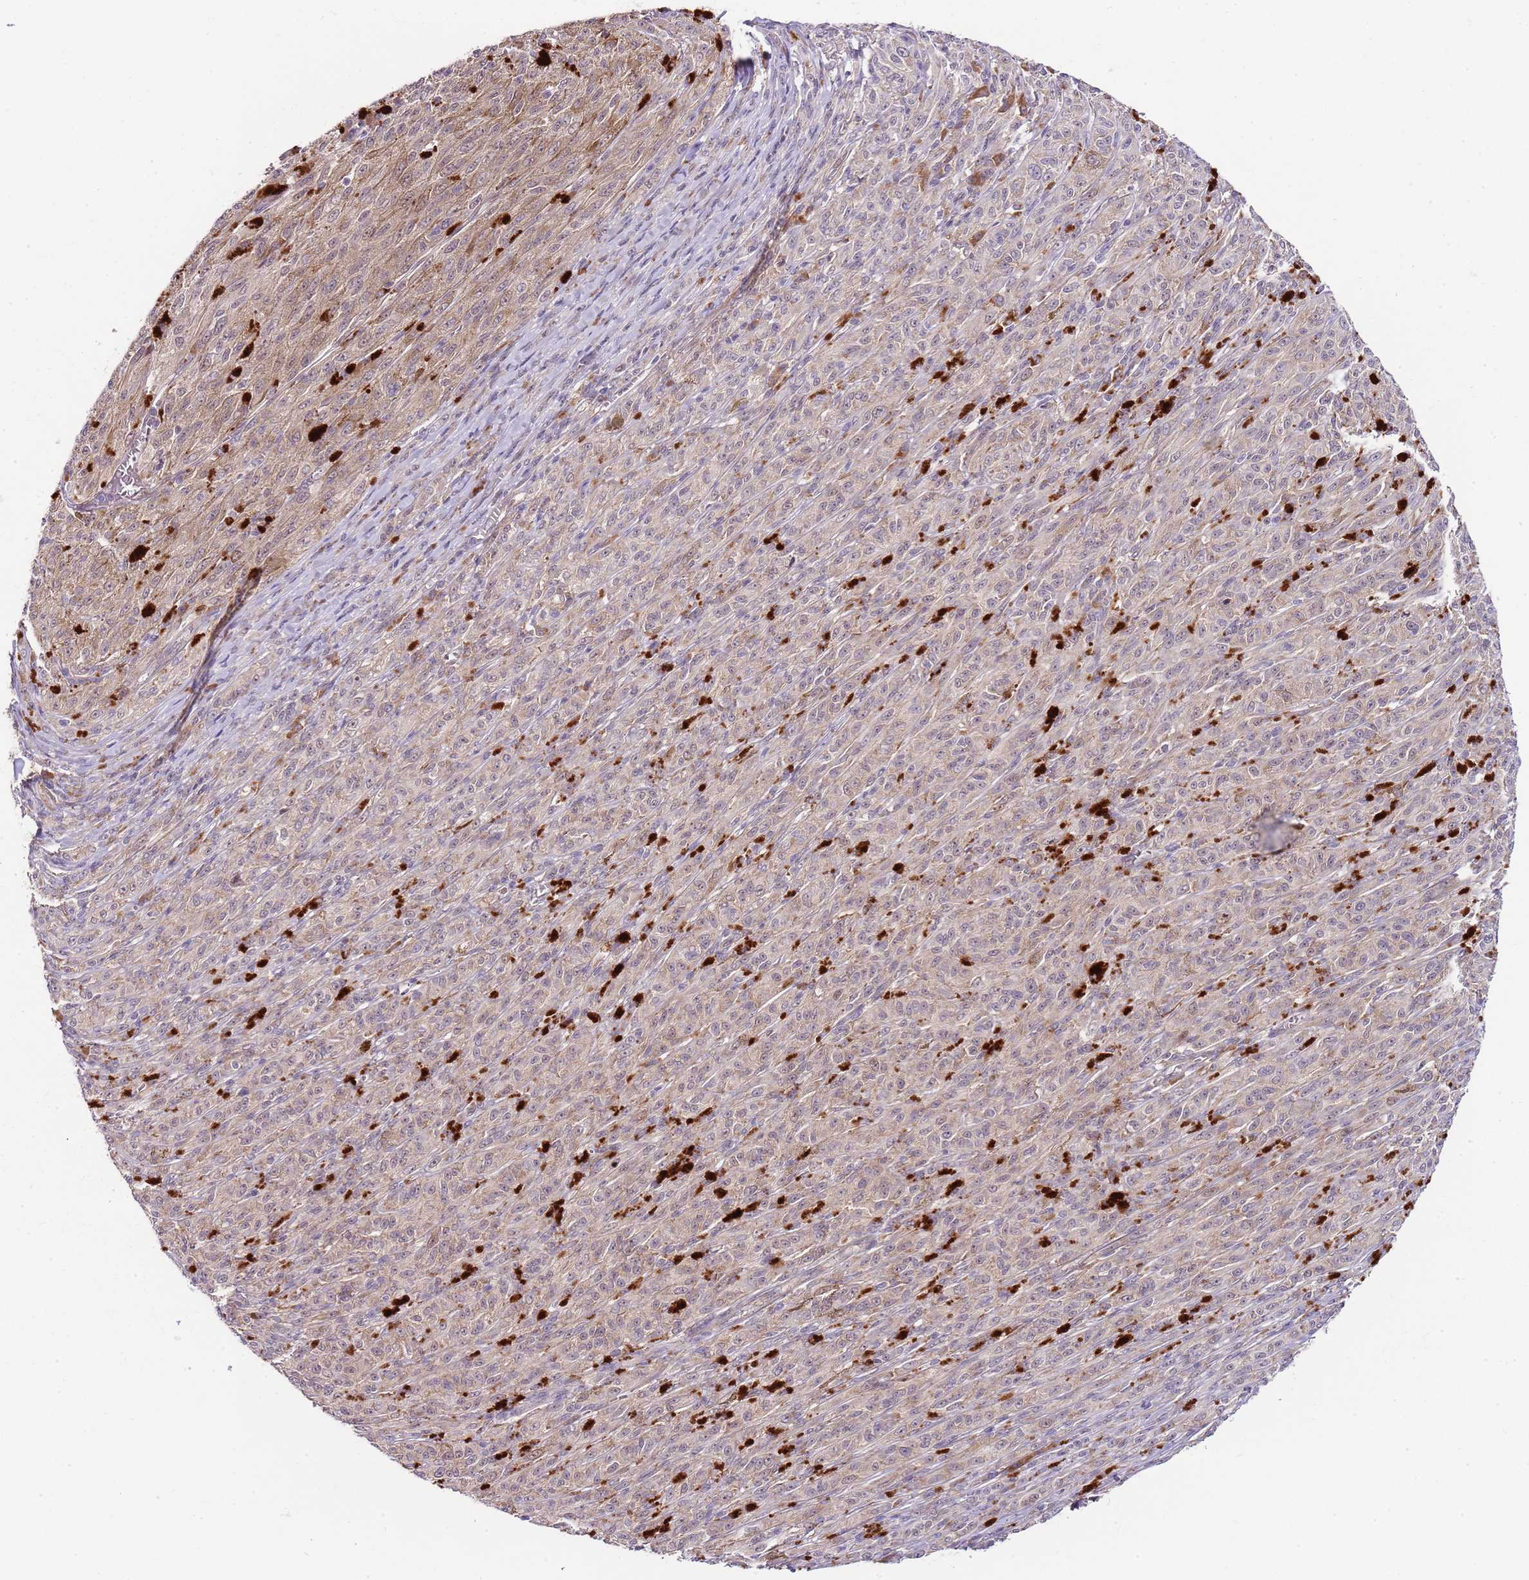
{"staining": {"intensity": "weak", "quantity": "25%-75%", "location": "nuclear"}, "tissue": "melanoma", "cell_type": "Tumor cells", "image_type": "cancer", "snomed": [{"axis": "morphology", "description": "Malignant melanoma, NOS"}, {"axis": "topography", "description": "Skin"}], "caption": "Immunohistochemical staining of human malignant melanoma exhibits low levels of weak nuclear positivity in about 25%-75% of tumor cells. (DAB (3,3'-diaminobenzidine) = brown stain, brightfield microscopy at high magnification).", "gene": "FBXL22", "patient": {"sex": "female", "age": 52}}